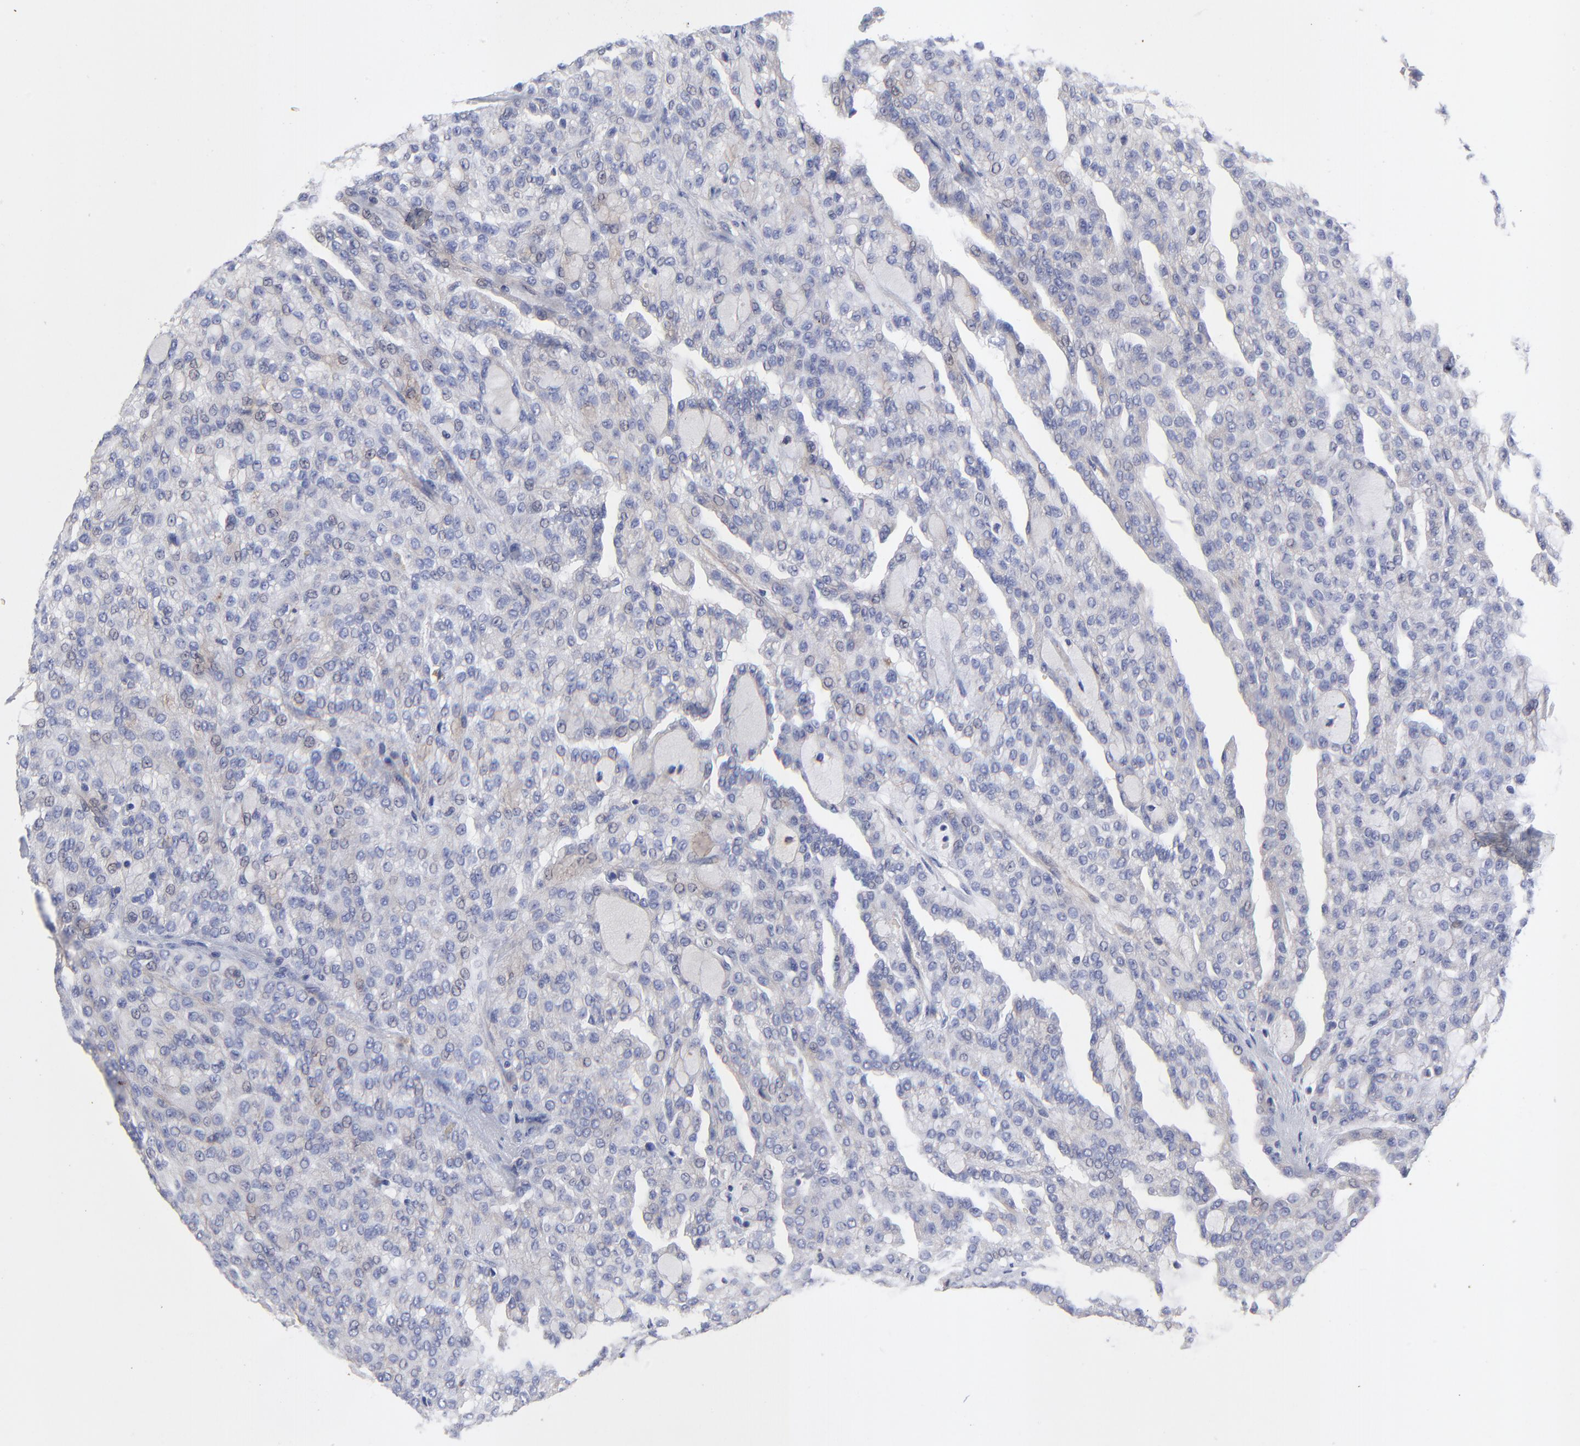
{"staining": {"intensity": "negative", "quantity": "none", "location": "none"}, "tissue": "renal cancer", "cell_type": "Tumor cells", "image_type": "cancer", "snomed": [{"axis": "morphology", "description": "Adenocarcinoma, NOS"}, {"axis": "topography", "description": "Kidney"}], "caption": "Renal adenocarcinoma was stained to show a protein in brown. There is no significant expression in tumor cells. (Brightfield microscopy of DAB (3,3'-diaminobenzidine) immunohistochemistry (IHC) at high magnification).", "gene": "SULF2", "patient": {"sex": "male", "age": 63}}